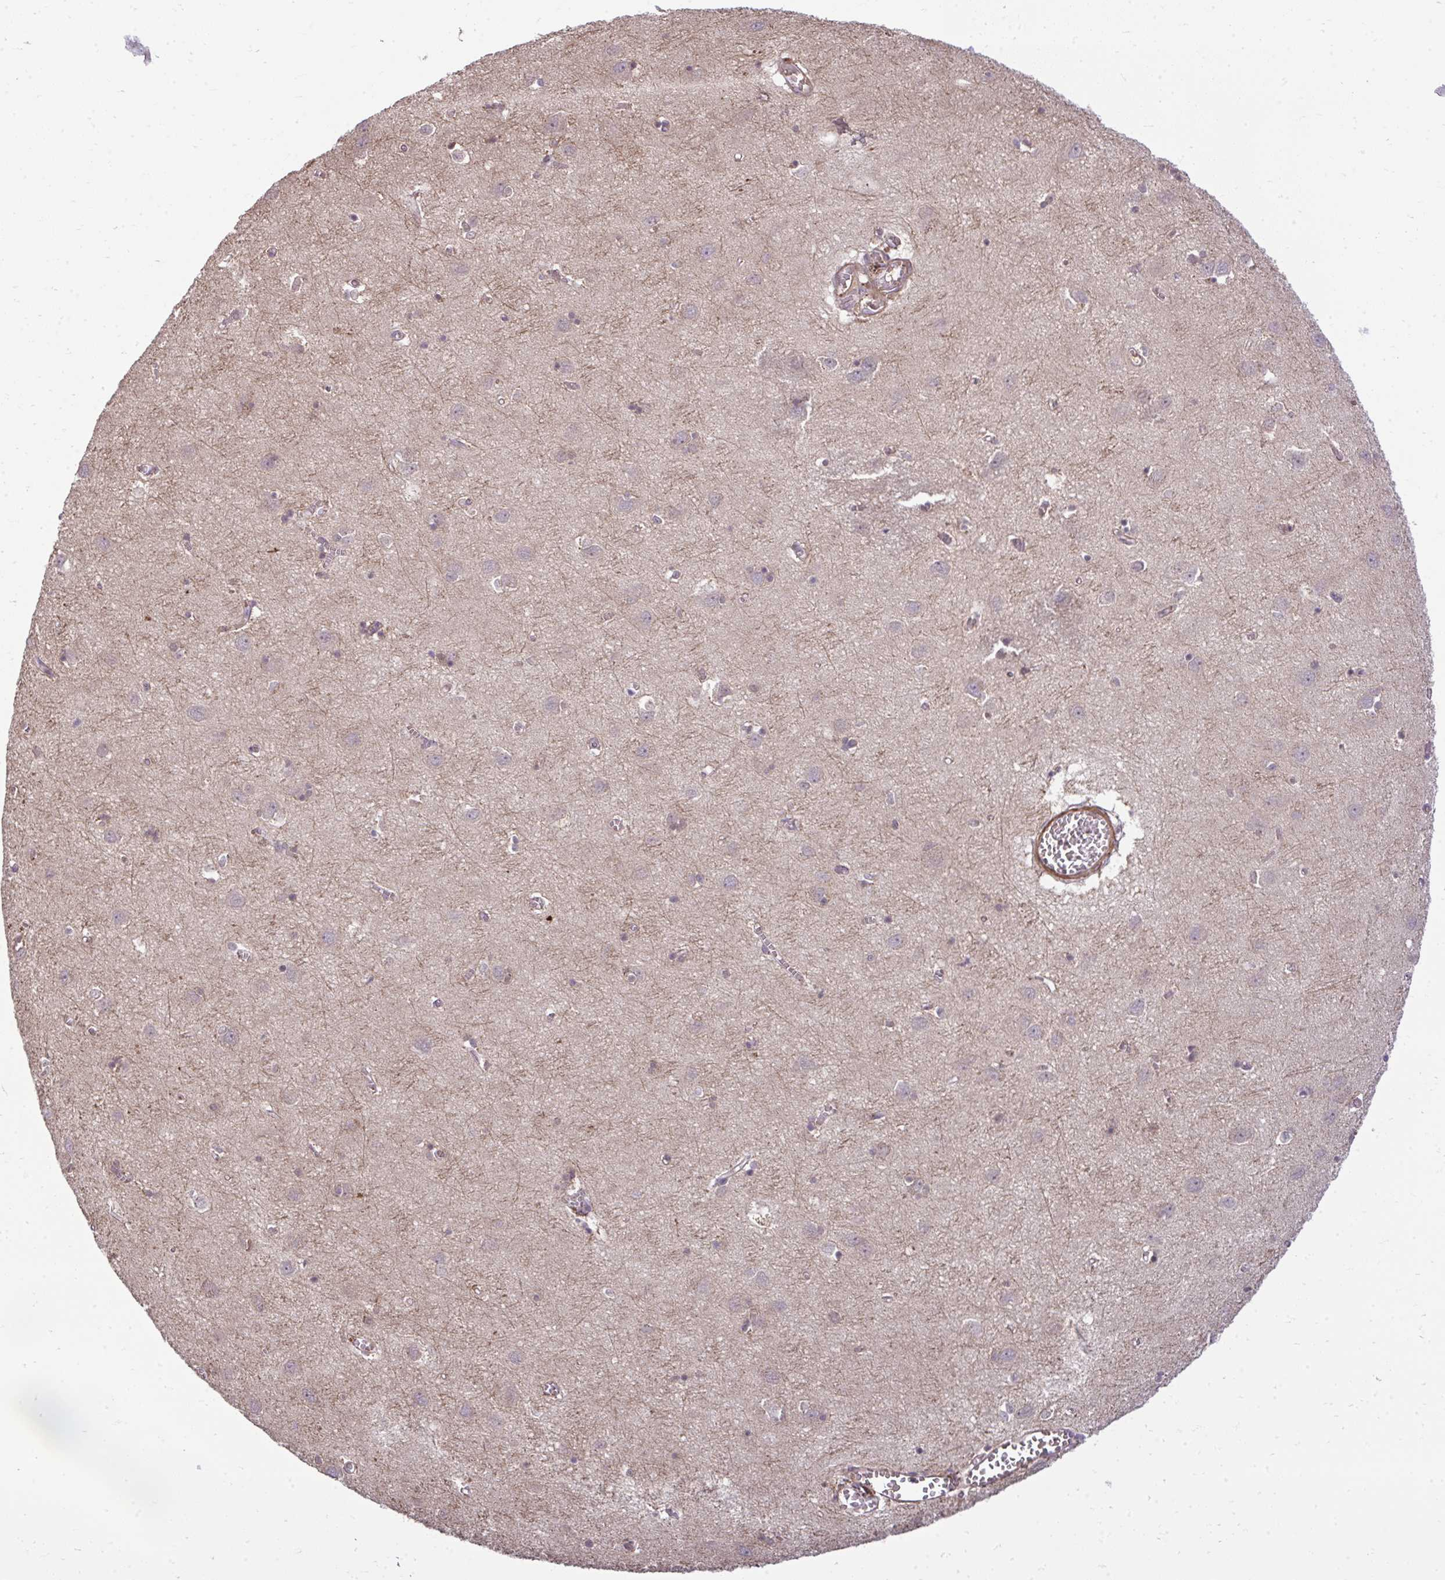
{"staining": {"intensity": "moderate", "quantity": ">75%", "location": "cytoplasmic/membranous"}, "tissue": "cerebral cortex", "cell_type": "Endothelial cells", "image_type": "normal", "snomed": [{"axis": "morphology", "description": "Normal tissue, NOS"}, {"axis": "topography", "description": "Cerebral cortex"}], "caption": "IHC staining of unremarkable cerebral cortex, which displays medium levels of moderate cytoplasmic/membranous positivity in approximately >75% of endothelial cells indicating moderate cytoplasmic/membranous protein positivity. The staining was performed using DAB (brown) for protein detection and nuclei were counterstained in hematoxylin (blue).", "gene": "ZSCAN9", "patient": {"sex": "male", "age": 70}}